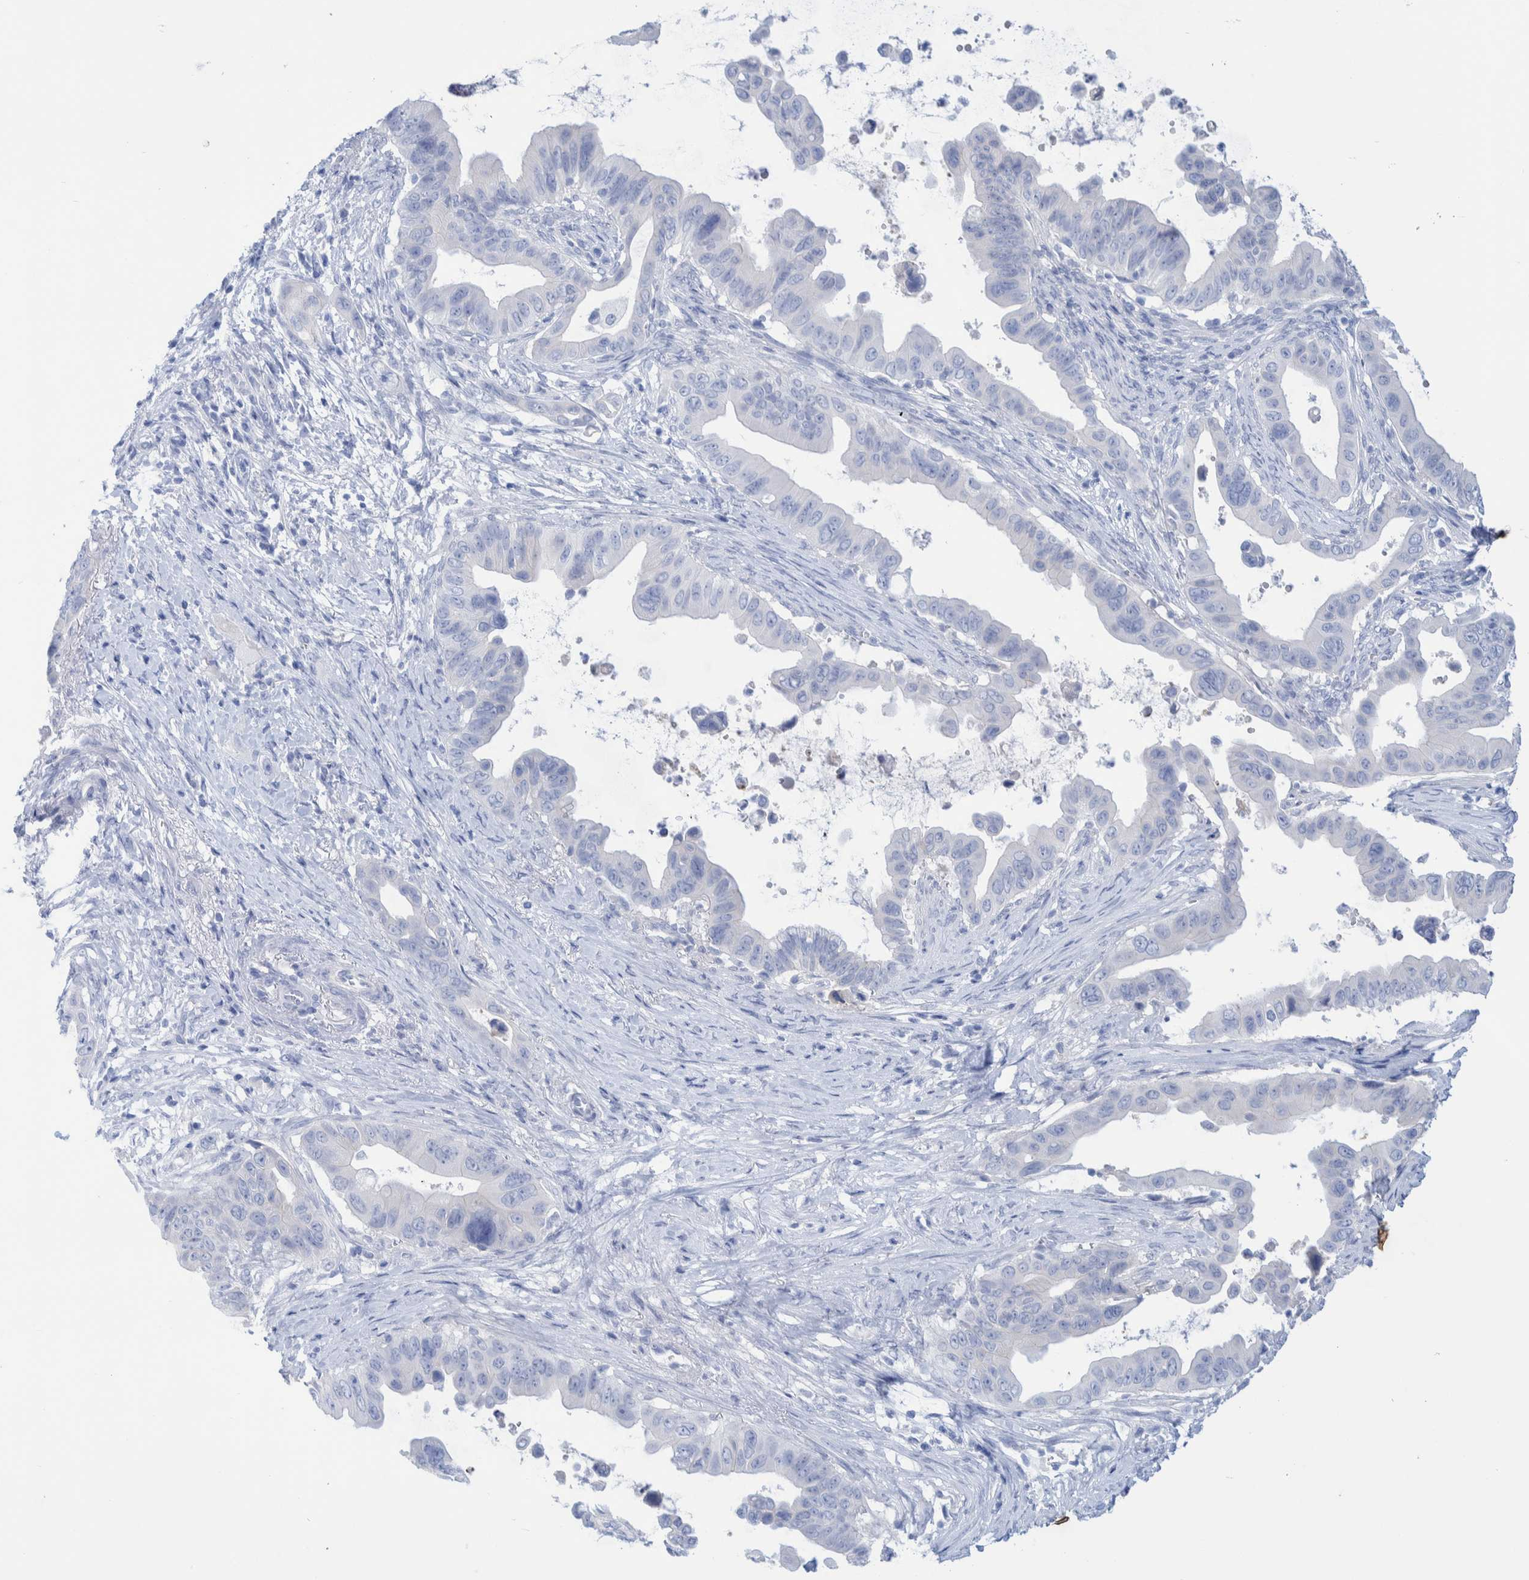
{"staining": {"intensity": "negative", "quantity": "none", "location": "none"}, "tissue": "pancreatic cancer", "cell_type": "Tumor cells", "image_type": "cancer", "snomed": [{"axis": "morphology", "description": "Adenocarcinoma, NOS"}, {"axis": "topography", "description": "Pancreas"}], "caption": "IHC histopathology image of neoplastic tissue: pancreatic cancer stained with DAB (3,3'-diaminobenzidine) exhibits no significant protein positivity in tumor cells.", "gene": "PERP", "patient": {"sex": "female", "age": 72}}